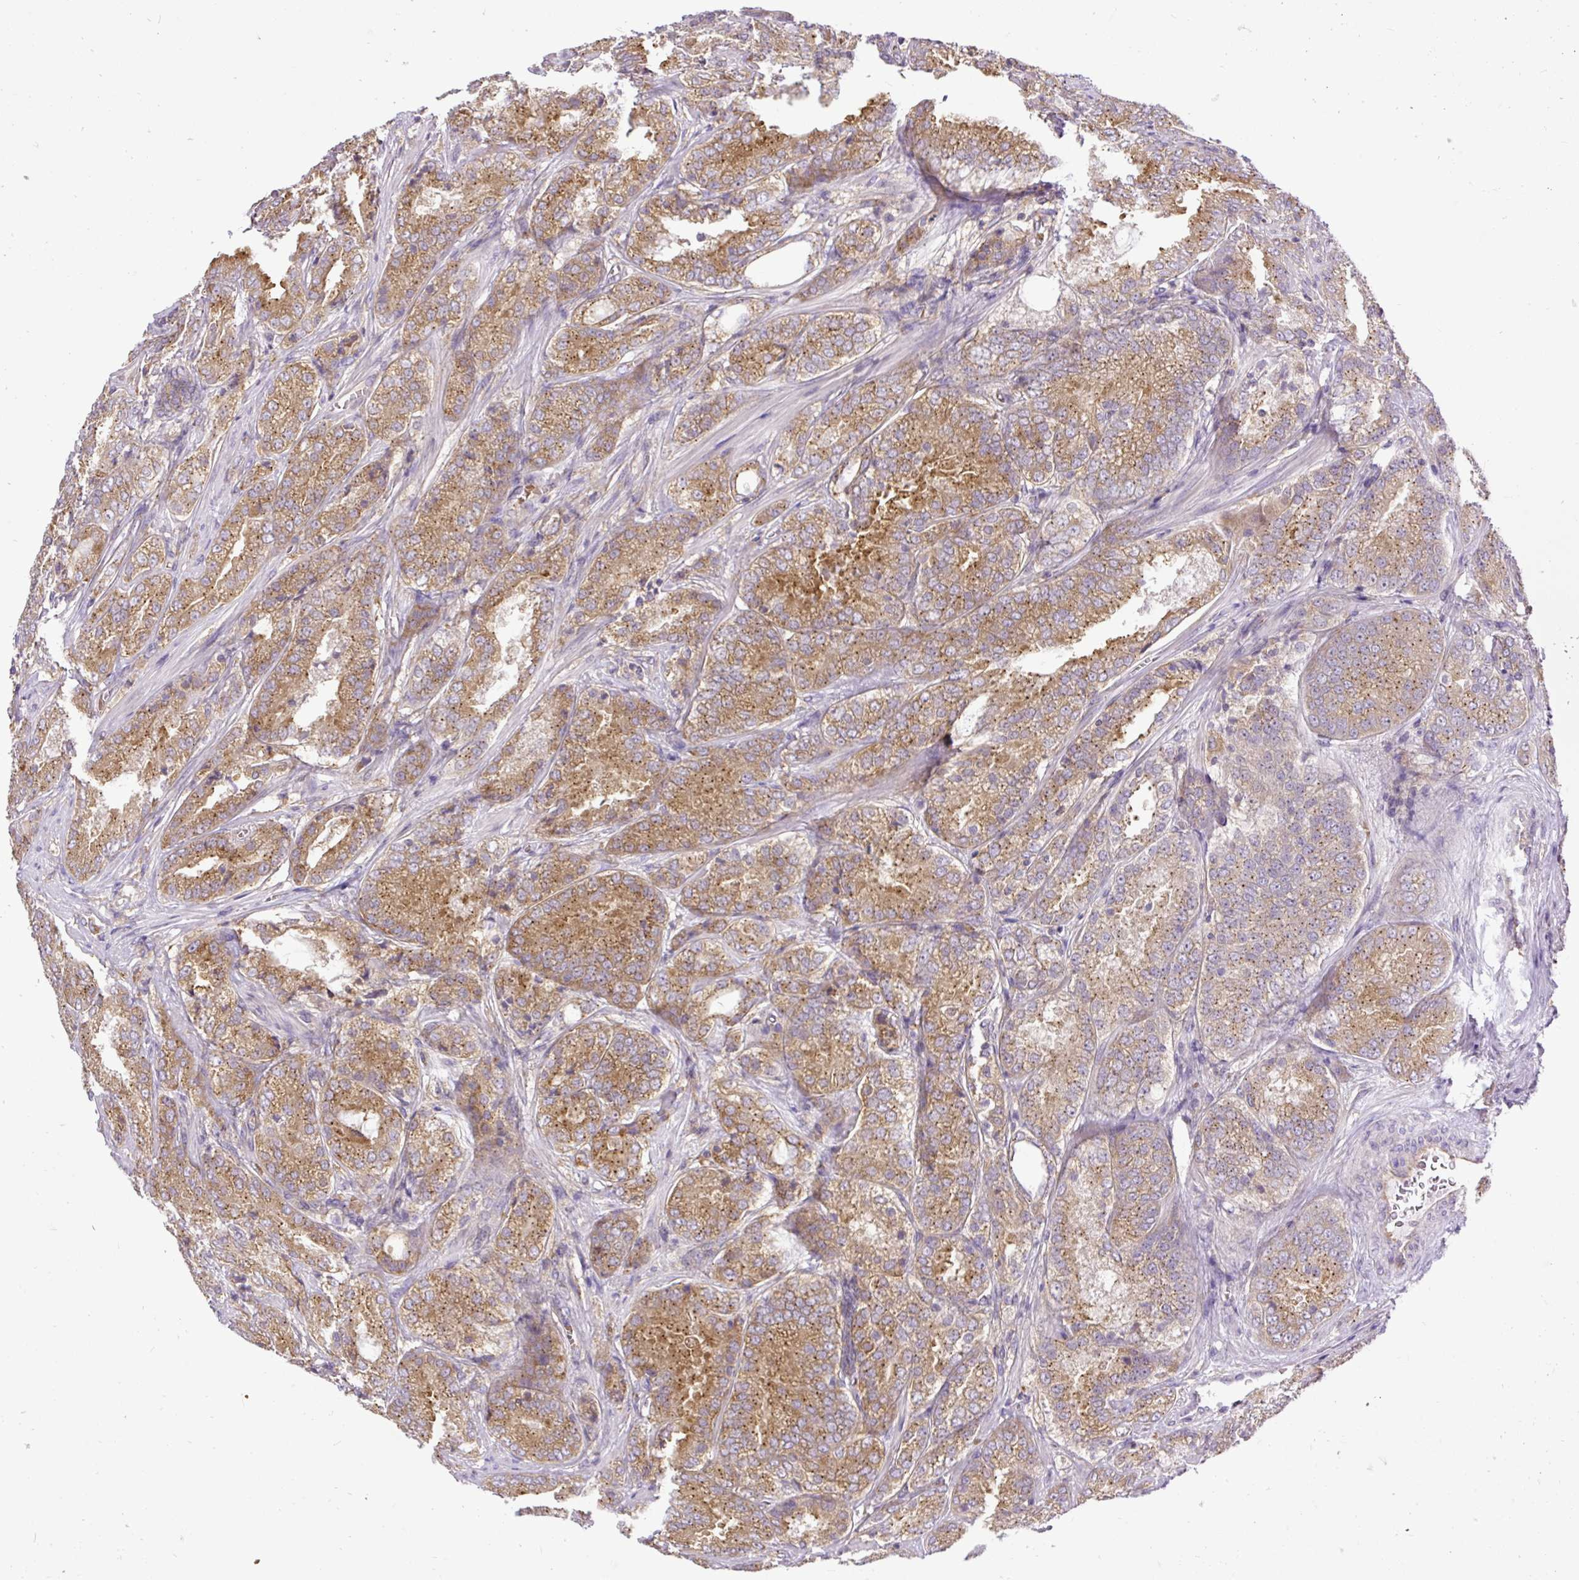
{"staining": {"intensity": "moderate", "quantity": ">75%", "location": "cytoplasmic/membranous"}, "tissue": "prostate cancer", "cell_type": "Tumor cells", "image_type": "cancer", "snomed": [{"axis": "morphology", "description": "Adenocarcinoma, High grade"}, {"axis": "topography", "description": "Prostate"}], "caption": "This photomicrograph displays IHC staining of prostate cancer, with medium moderate cytoplasmic/membranous positivity in approximately >75% of tumor cells.", "gene": "SMC4", "patient": {"sex": "male", "age": 63}}